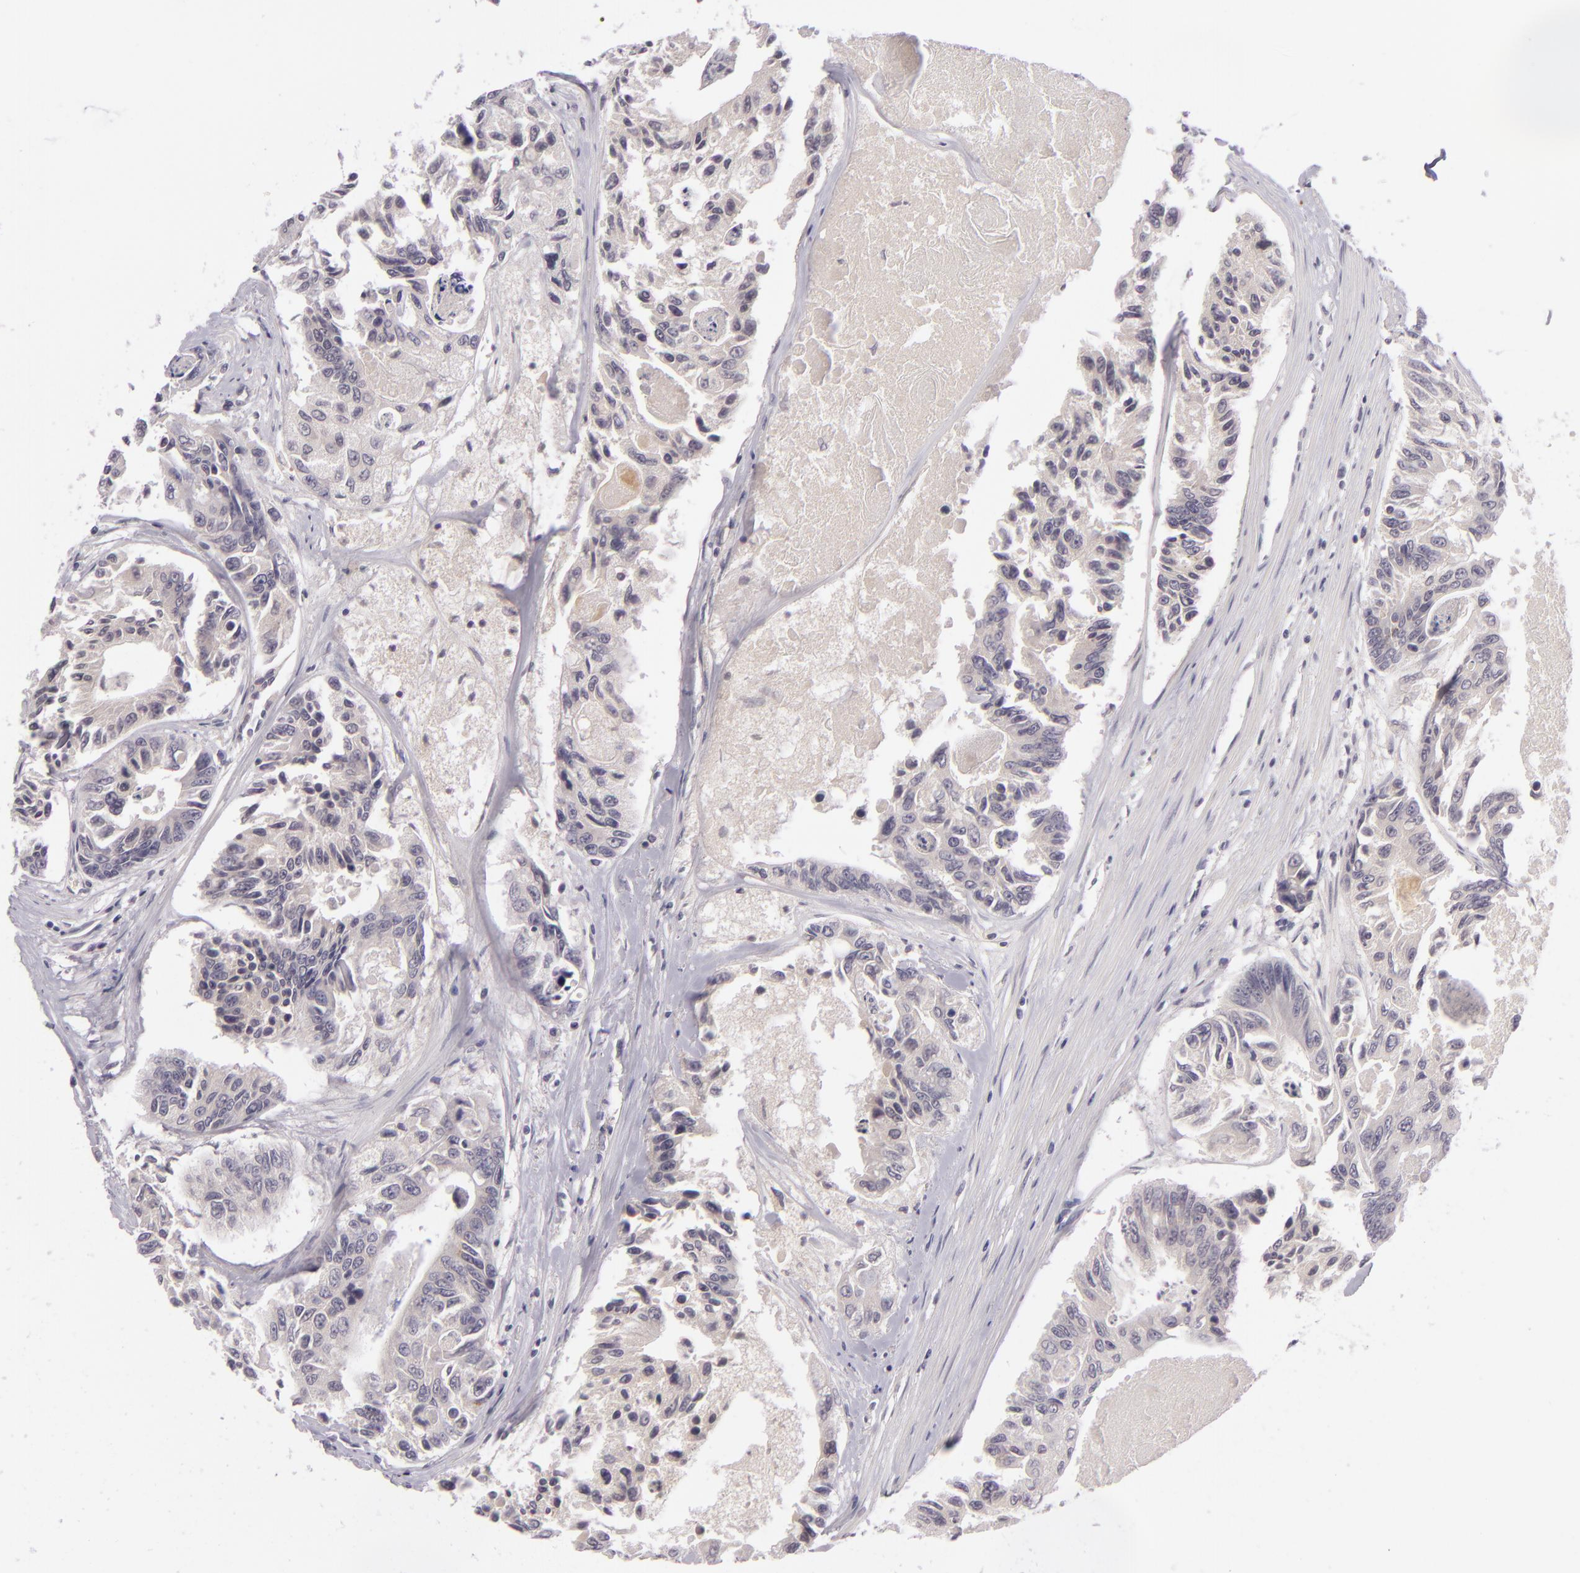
{"staining": {"intensity": "weak", "quantity": ">75%", "location": "cytoplasmic/membranous"}, "tissue": "colorectal cancer", "cell_type": "Tumor cells", "image_type": "cancer", "snomed": [{"axis": "morphology", "description": "Adenocarcinoma, NOS"}, {"axis": "topography", "description": "Colon"}], "caption": "The immunohistochemical stain shows weak cytoplasmic/membranous expression in tumor cells of colorectal adenocarcinoma tissue.", "gene": "DAG1", "patient": {"sex": "female", "age": 86}}